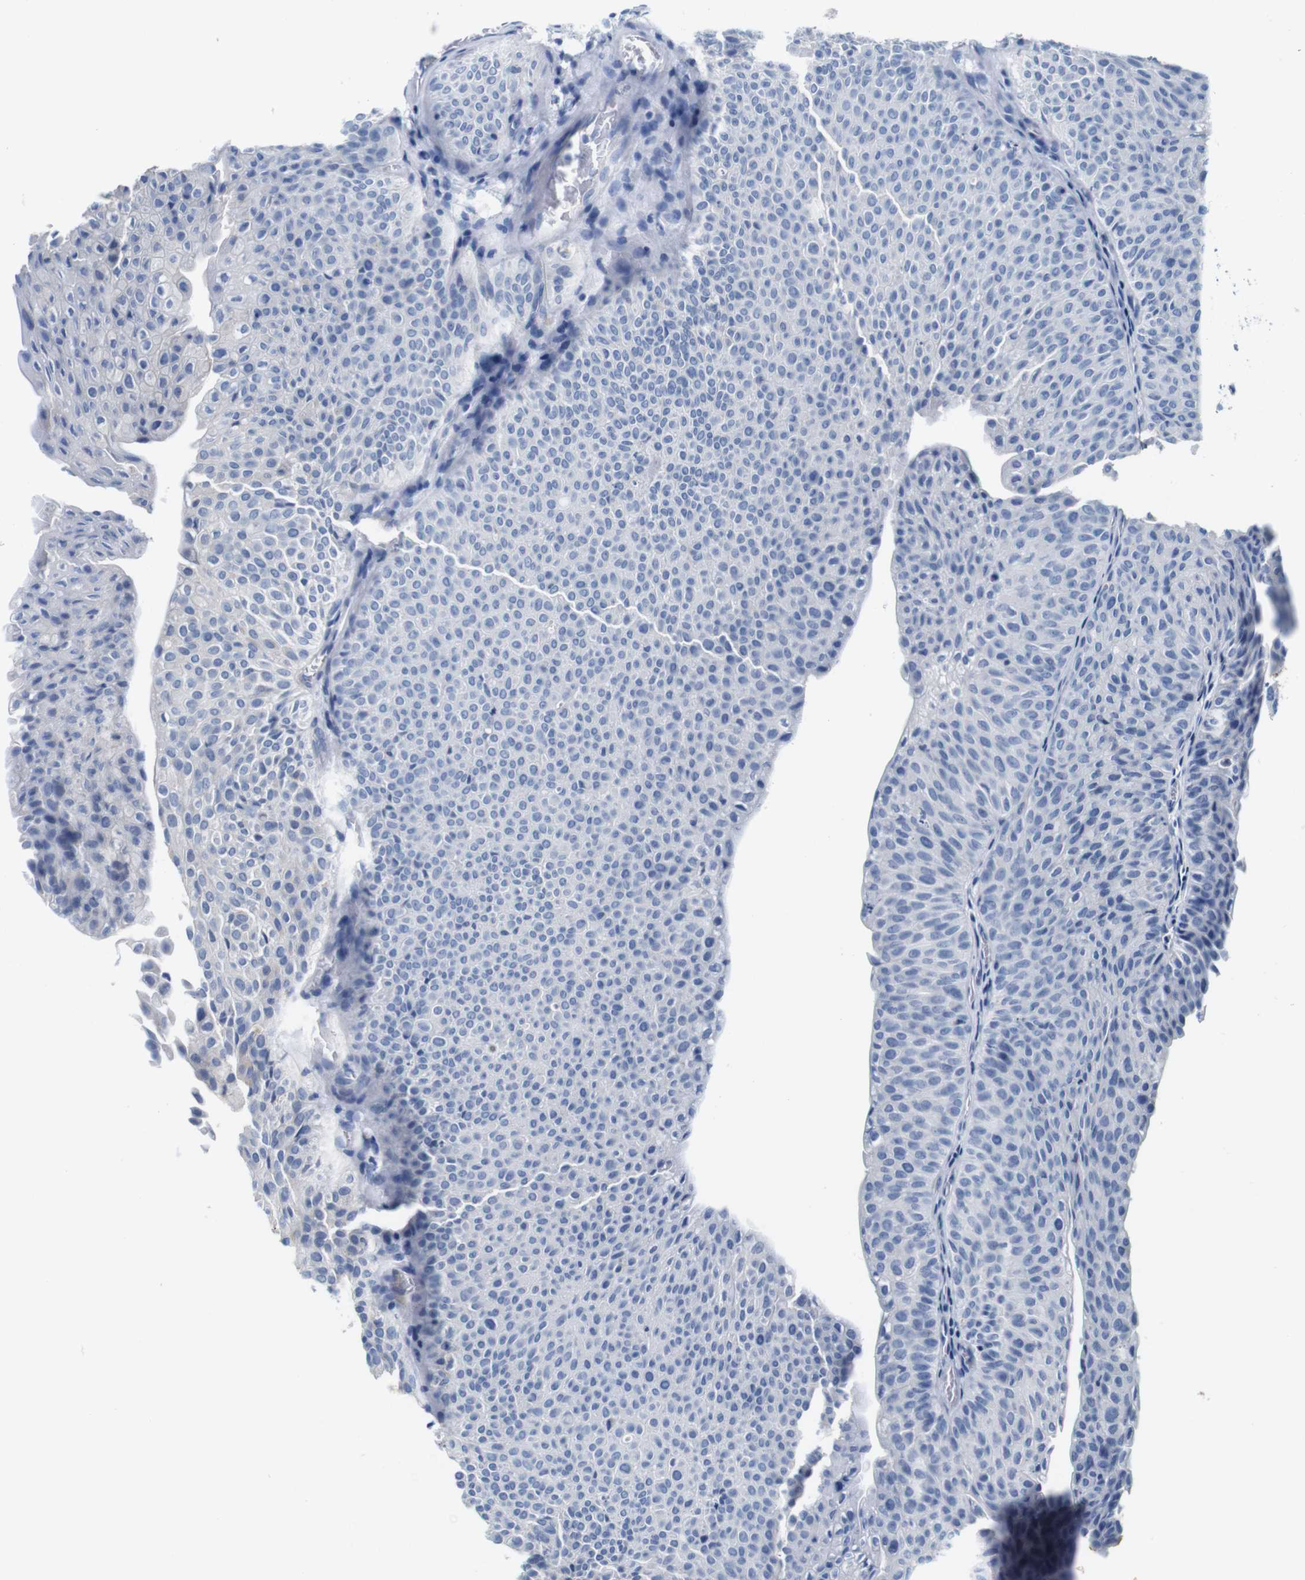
{"staining": {"intensity": "negative", "quantity": "none", "location": "none"}, "tissue": "urothelial cancer", "cell_type": "Tumor cells", "image_type": "cancer", "snomed": [{"axis": "morphology", "description": "Urothelial carcinoma, Low grade"}, {"axis": "topography", "description": "Urinary bladder"}], "caption": "IHC of human urothelial carcinoma (low-grade) exhibits no positivity in tumor cells.", "gene": "IGSF8", "patient": {"sex": "male", "age": 78}}